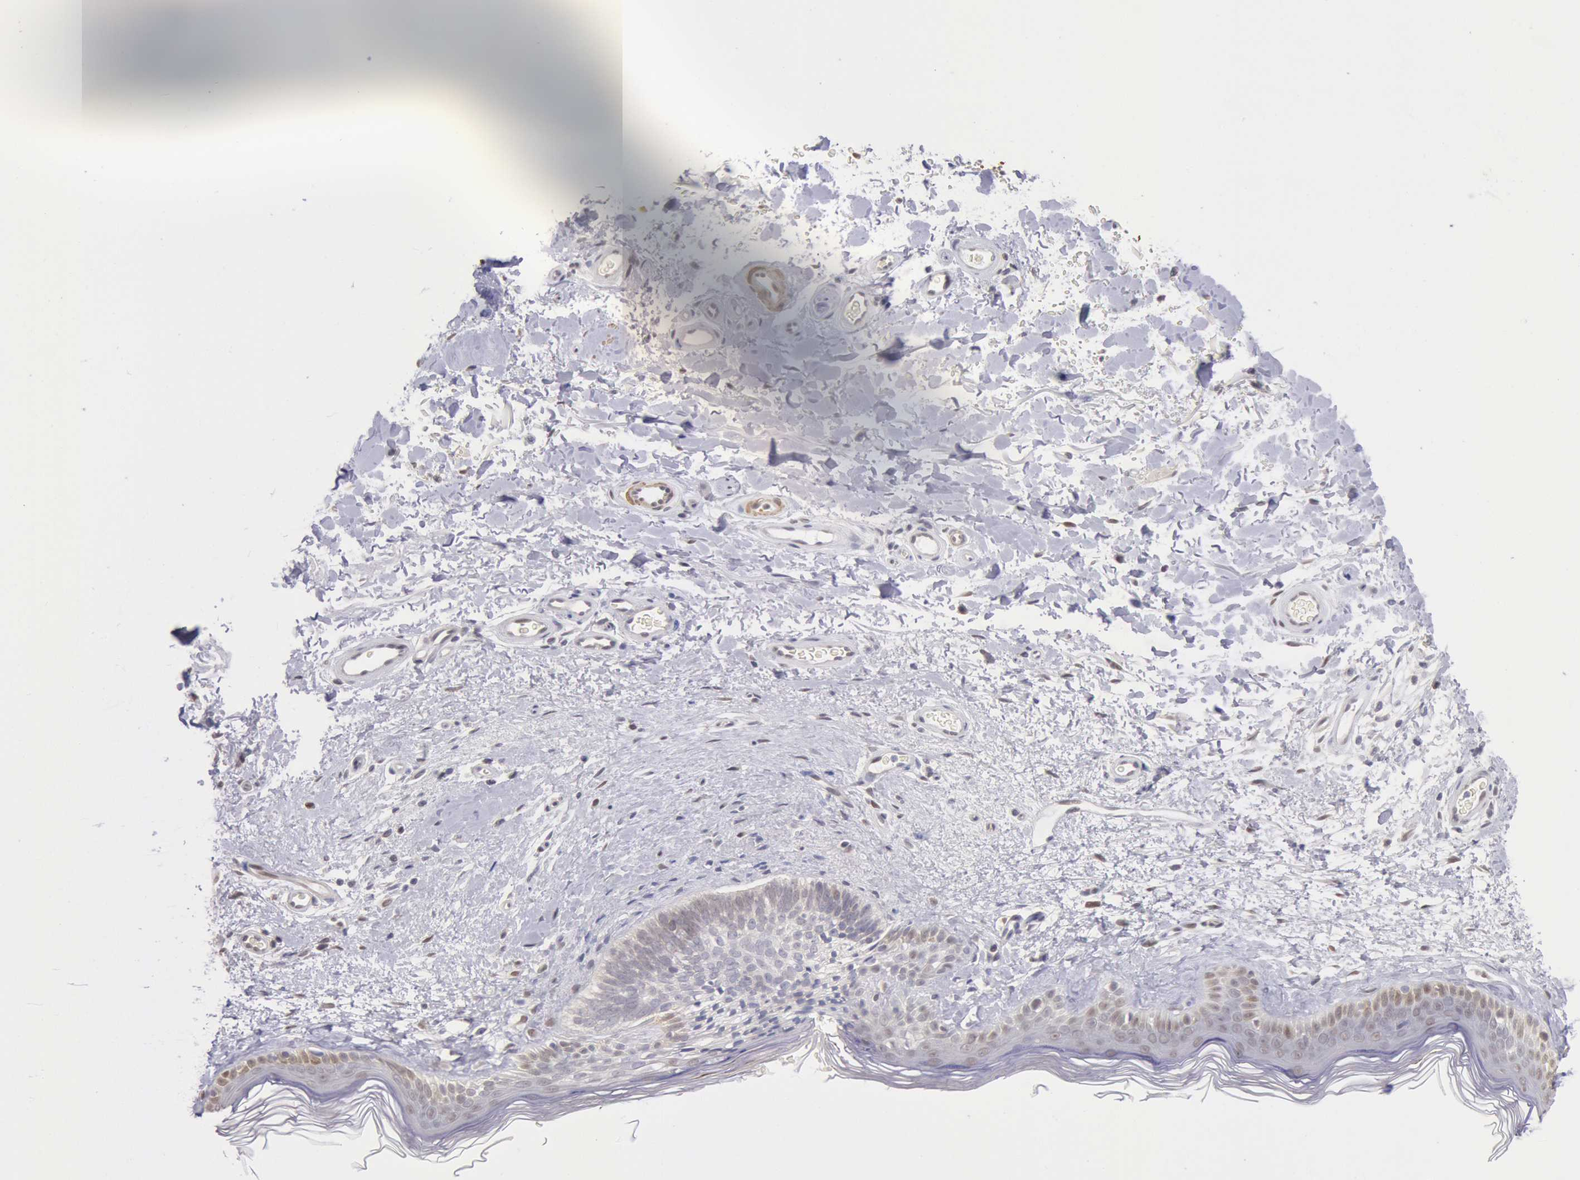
{"staining": {"intensity": "negative", "quantity": "none", "location": "none"}, "tissue": "skin", "cell_type": "Fibroblasts", "image_type": "normal", "snomed": [{"axis": "morphology", "description": "Normal tissue, NOS"}, {"axis": "topography", "description": "Skin"}], "caption": "The photomicrograph shows no staining of fibroblasts in unremarkable skin.", "gene": "MYH6", "patient": {"sex": "male", "age": 63}}